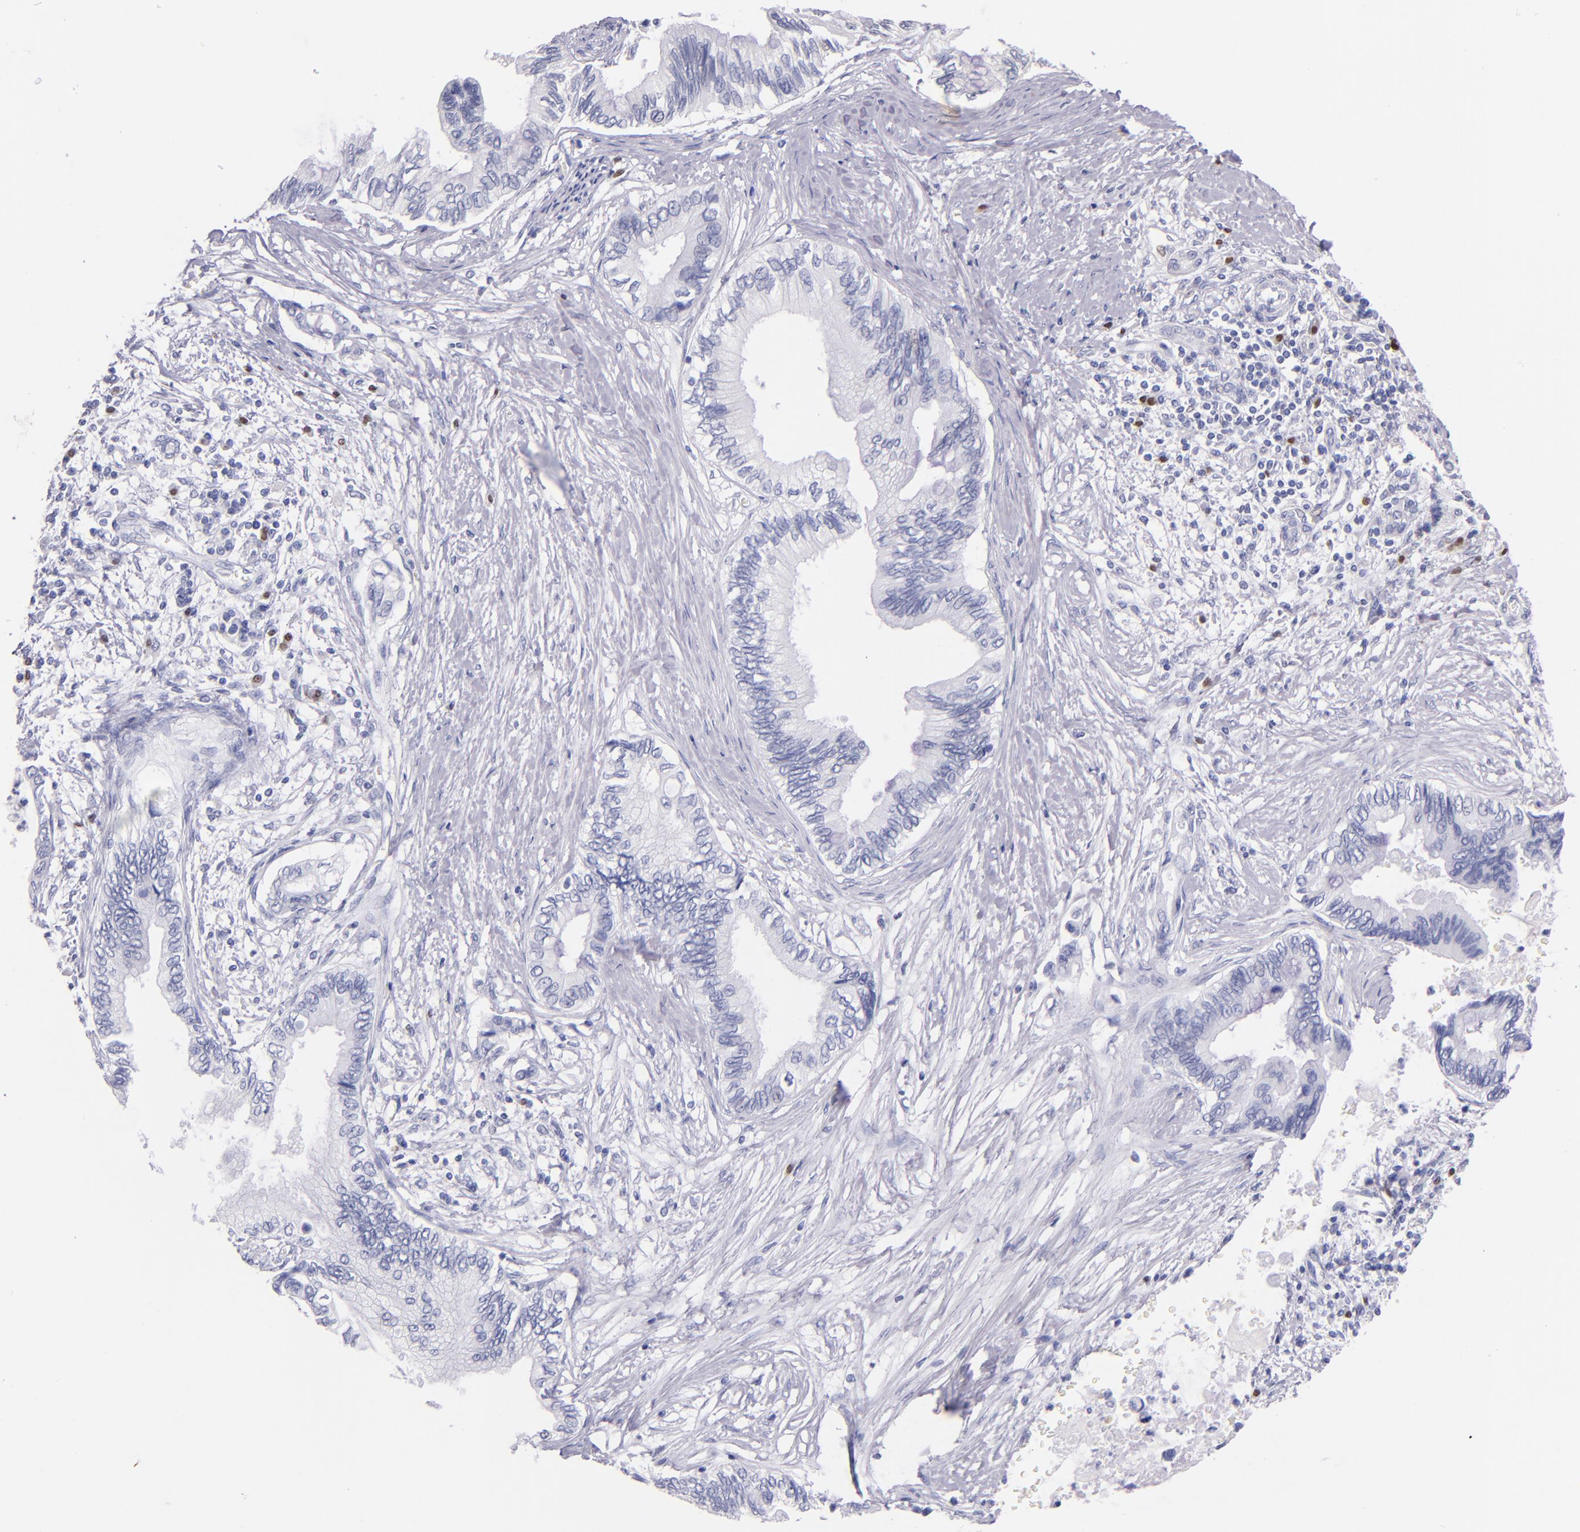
{"staining": {"intensity": "negative", "quantity": "none", "location": "none"}, "tissue": "pancreatic cancer", "cell_type": "Tumor cells", "image_type": "cancer", "snomed": [{"axis": "morphology", "description": "Adenocarcinoma, NOS"}, {"axis": "topography", "description": "Pancreas"}], "caption": "A photomicrograph of human pancreatic cancer (adenocarcinoma) is negative for staining in tumor cells.", "gene": "IRF4", "patient": {"sex": "female", "age": 66}}